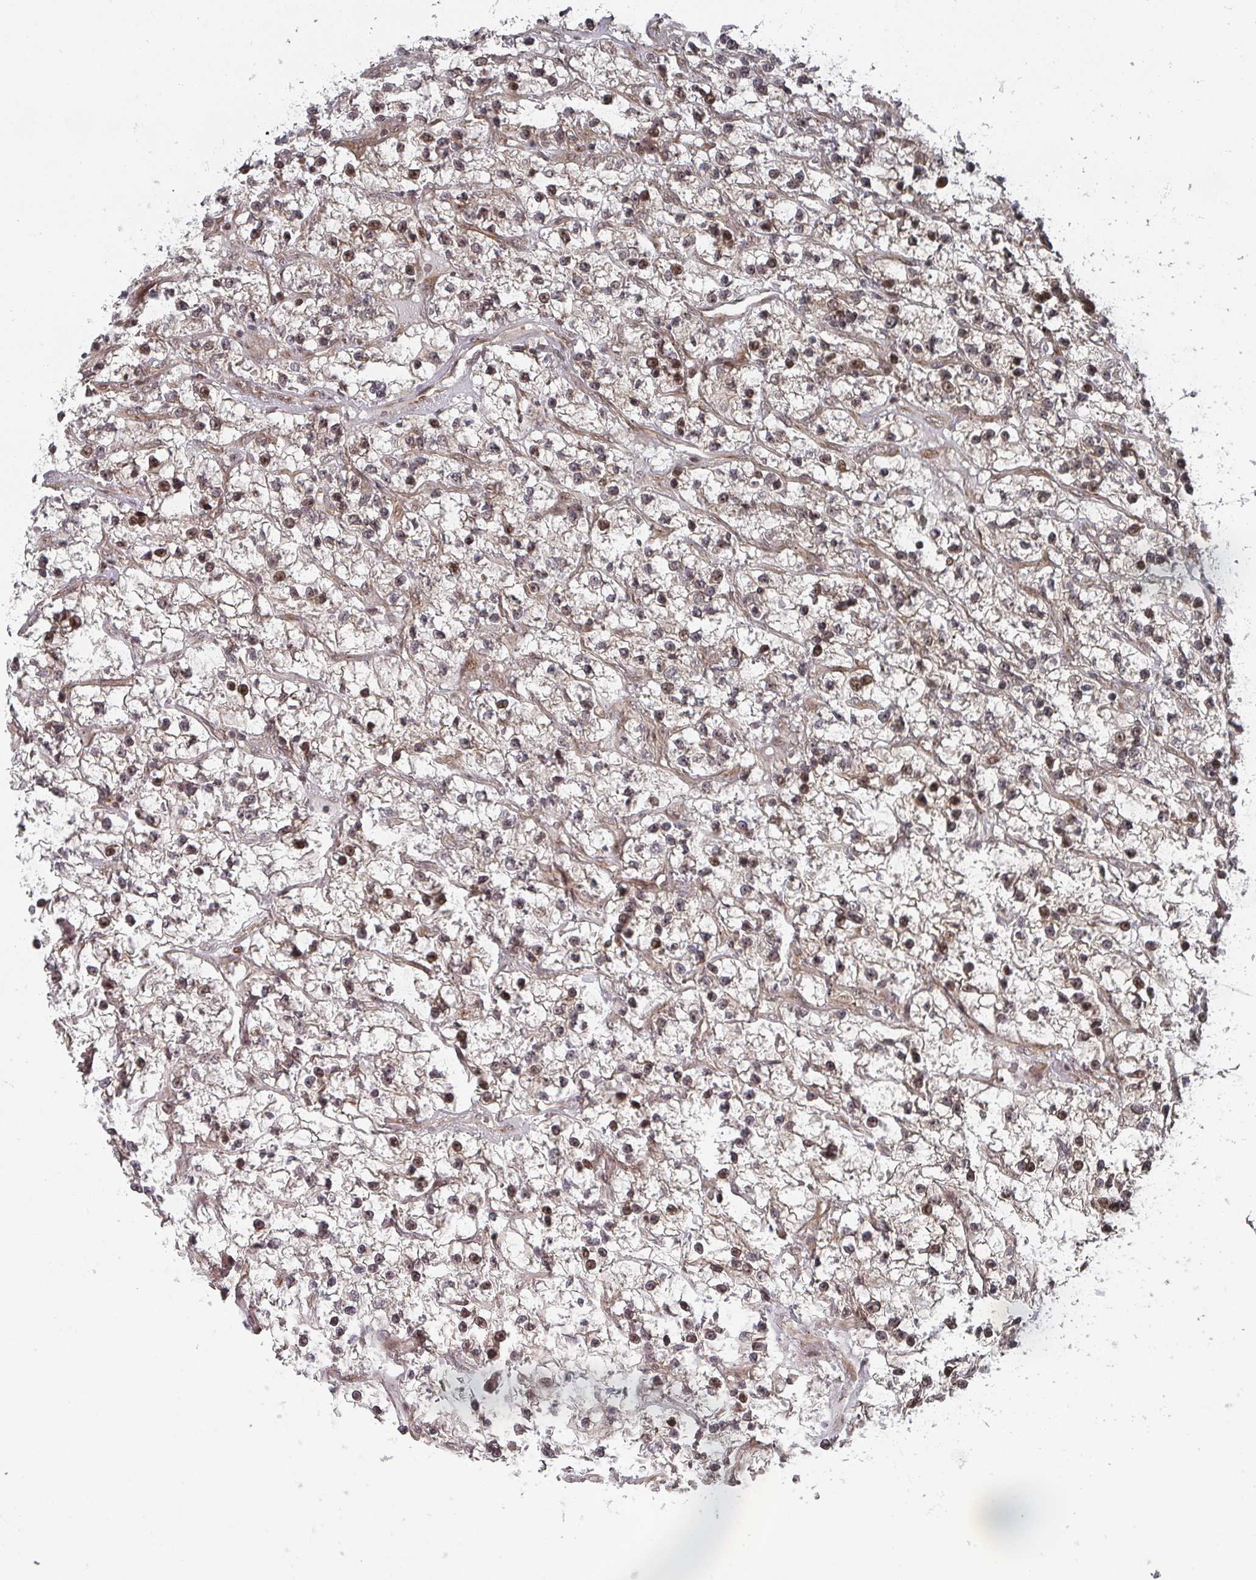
{"staining": {"intensity": "moderate", "quantity": ">75%", "location": "cytoplasmic/membranous,nuclear"}, "tissue": "renal cancer", "cell_type": "Tumor cells", "image_type": "cancer", "snomed": [{"axis": "morphology", "description": "Adenocarcinoma, NOS"}, {"axis": "topography", "description": "Kidney"}], "caption": "High-power microscopy captured an immunohistochemistry (IHC) histopathology image of adenocarcinoma (renal), revealing moderate cytoplasmic/membranous and nuclear staining in about >75% of tumor cells.", "gene": "KIF1C", "patient": {"sex": "female", "age": 57}}